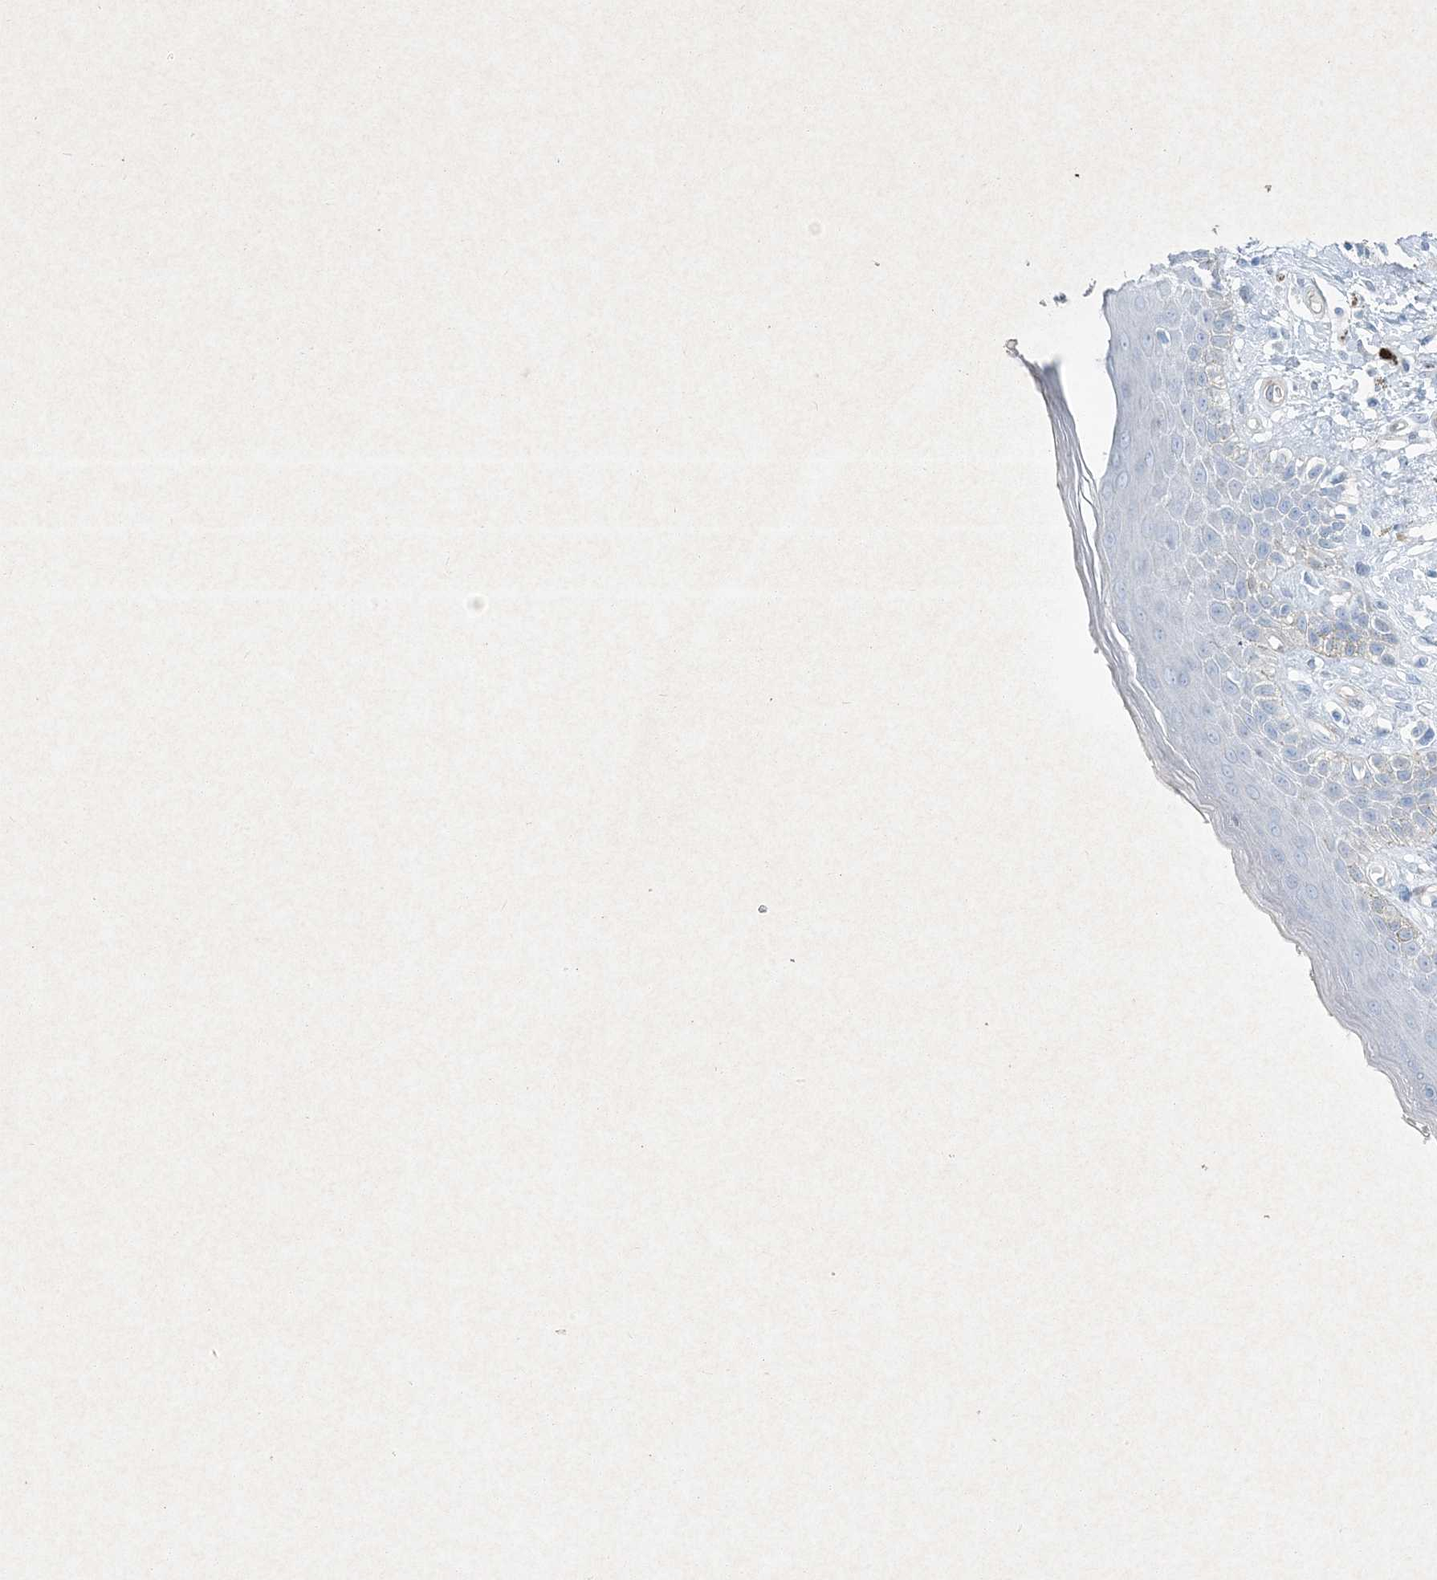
{"staining": {"intensity": "weak", "quantity": "<25%", "location": "cytoplasmic/membranous"}, "tissue": "skin", "cell_type": "Epidermal cells", "image_type": "normal", "snomed": [{"axis": "morphology", "description": "Normal tissue, NOS"}, {"axis": "topography", "description": "Anal"}], "caption": "A histopathology image of skin stained for a protein exhibits no brown staining in epidermal cells. The staining was performed using DAB (3,3'-diaminobenzidine) to visualize the protein expression in brown, while the nuclei were stained in blue with hematoxylin (Magnification: 20x).", "gene": "PGM5", "patient": {"sex": "female", "age": 78}}